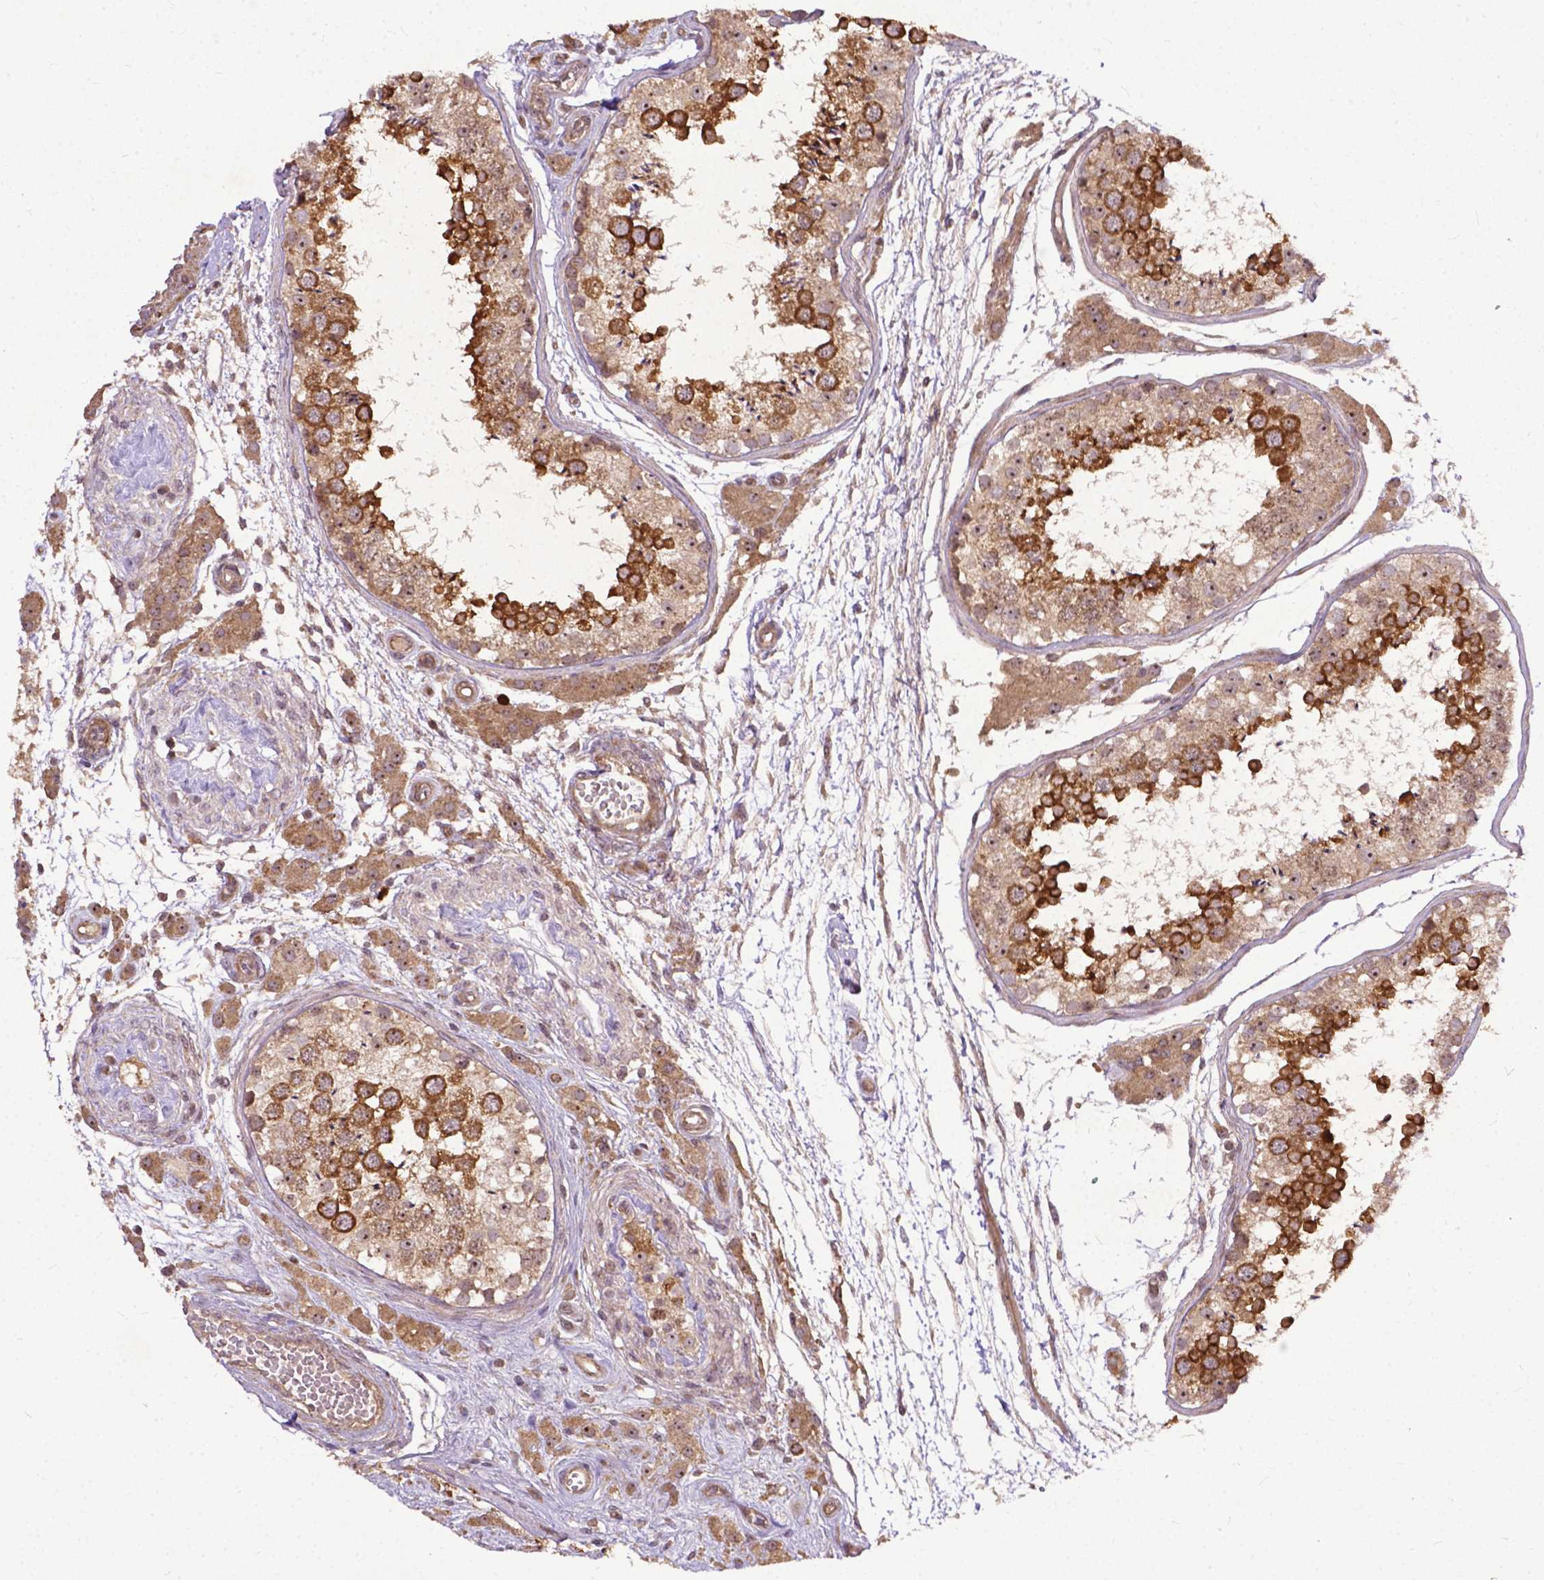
{"staining": {"intensity": "strong", "quantity": "25%-75%", "location": "cytoplasmic/membranous,nuclear"}, "tissue": "testis", "cell_type": "Cells in seminiferous ducts", "image_type": "normal", "snomed": [{"axis": "morphology", "description": "Normal tissue, NOS"}, {"axis": "morphology", "description": "Seminoma, NOS"}, {"axis": "topography", "description": "Testis"}], "caption": "A brown stain shows strong cytoplasmic/membranous,nuclear staining of a protein in cells in seminiferous ducts of normal human testis. (IHC, brightfield microscopy, high magnification).", "gene": "PARP3", "patient": {"sex": "male", "age": 29}}